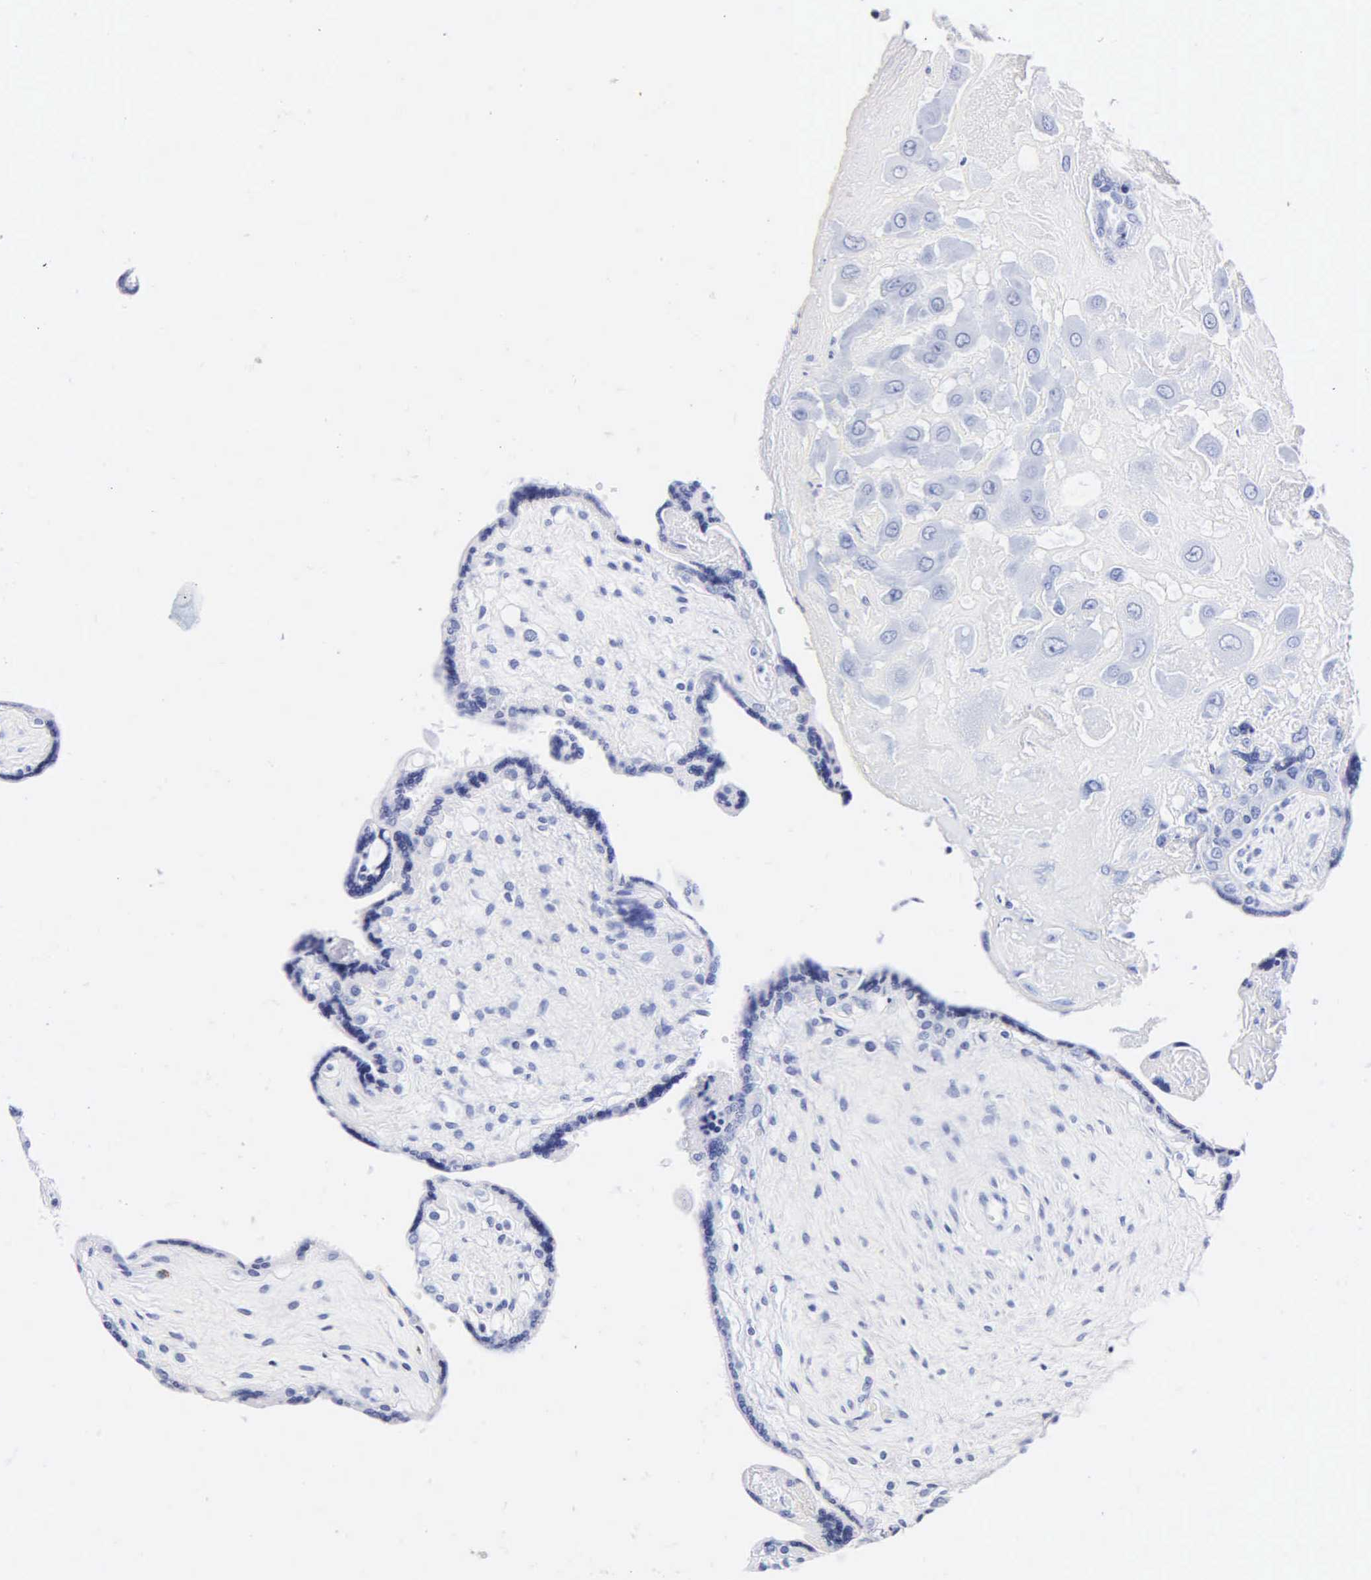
{"staining": {"intensity": "negative", "quantity": "none", "location": "none"}, "tissue": "placenta", "cell_type": "Decidual cells", "image_type": "normal", "snomed": [{"axis": "morphology", "description": "Normal tissue, NOS"}, {"axis": "topography", "description": "Placenta"}], "caption": "Human placenta stained for a protein using immunohistochemistry reveals no expression in decidual cells.", "gene": "MB", "patient": {"sex": "female", "age": 31}}